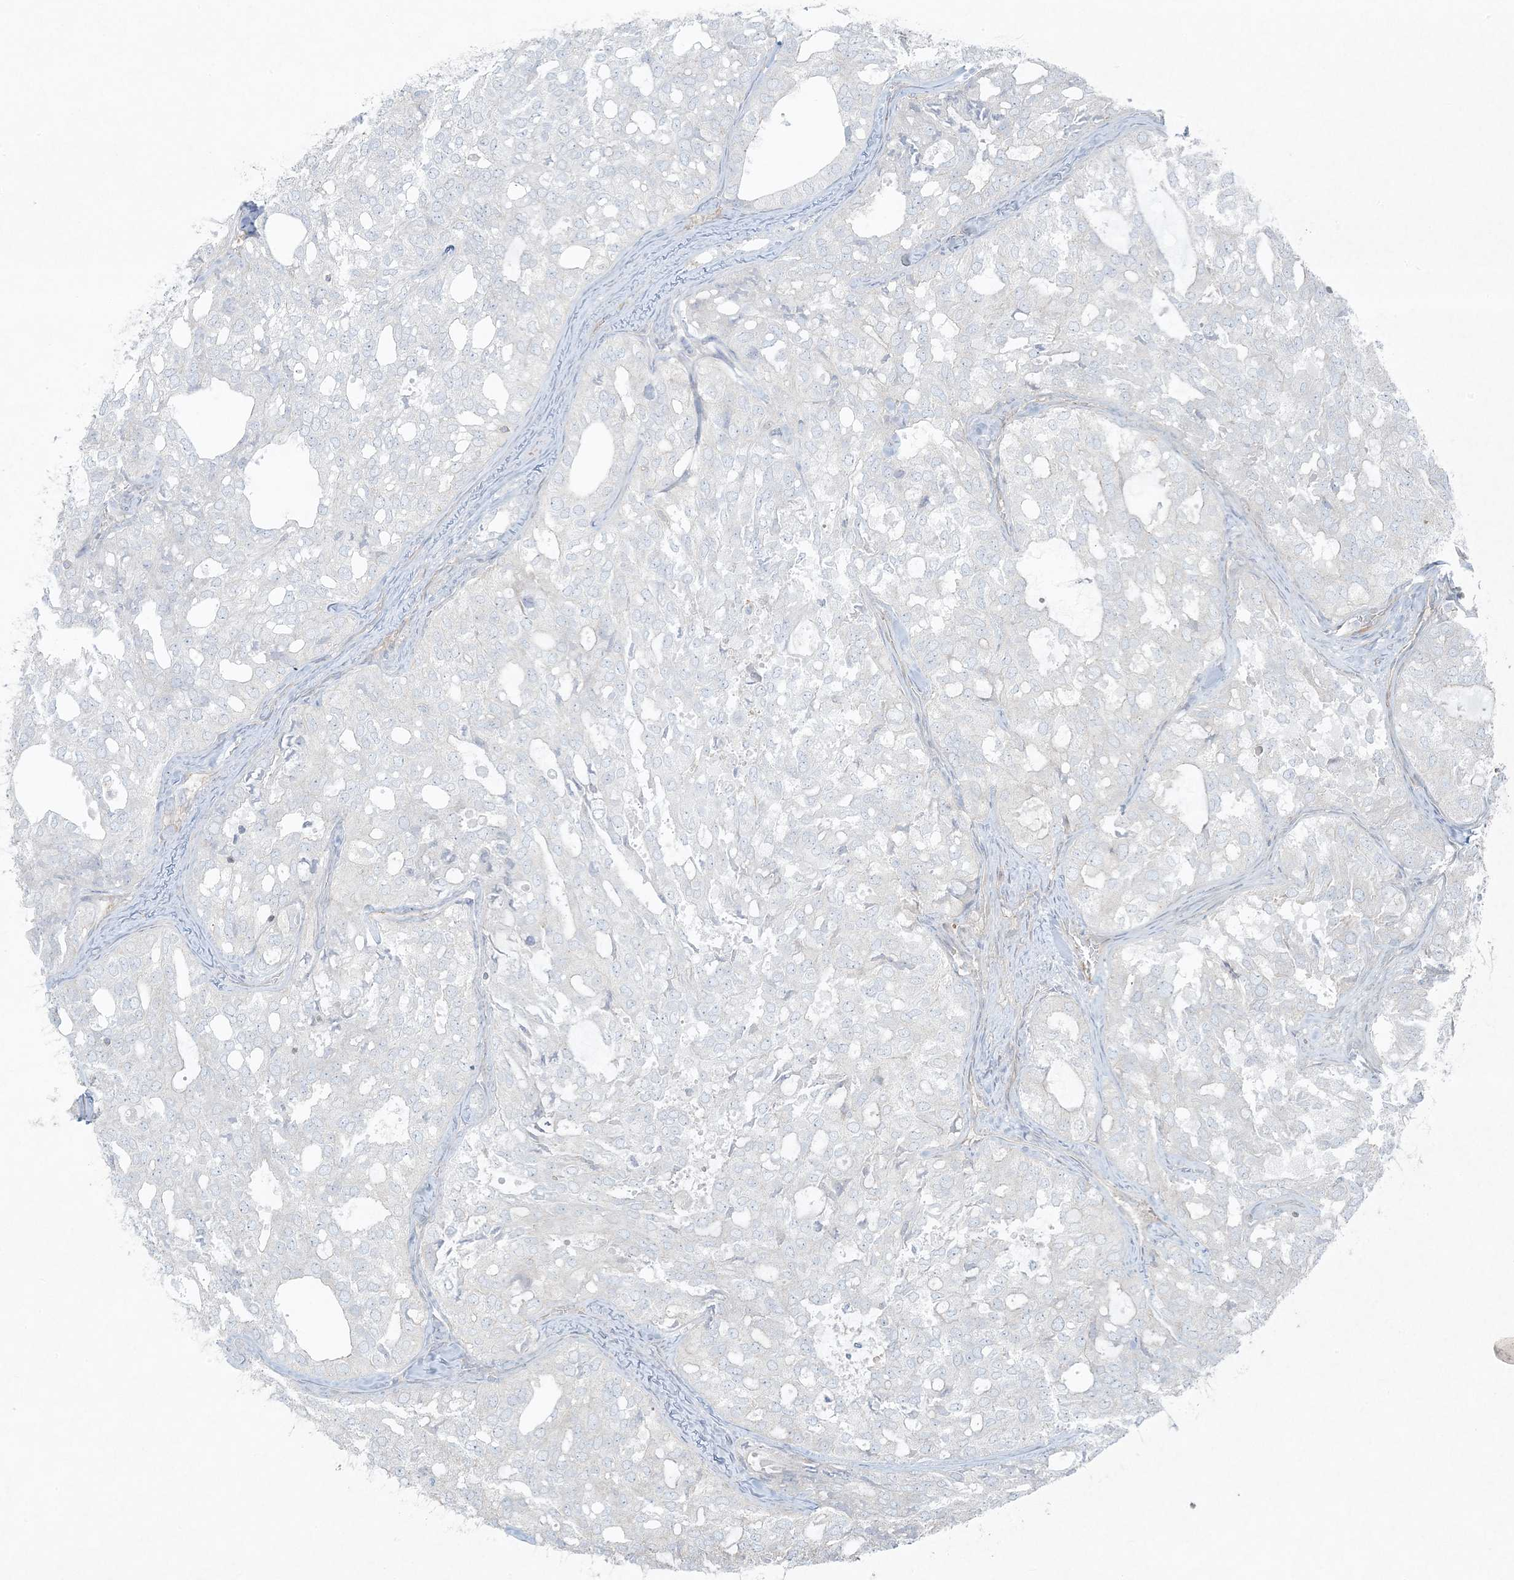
{"staining": {"intensity": "negative", "quantity": "none", "location": "none"}, "tissue": "thyroid cancer", "cell_type": "Tumor cells", "image_type": "cancer", "snomed": [{"axis": "morphology", "description": "Follicular adenoma carcinoma, NOS"}, {"axis": "topography", "description": "Thyroid gland"}], "caption": "This is an immunohistochemistry photomicrograph of human follicular adenoma carcinoma (thyroid). There is no expression in tumor cells.", "gene": "PIK3R4", "patient": {"sex": "male", "age": 75}}